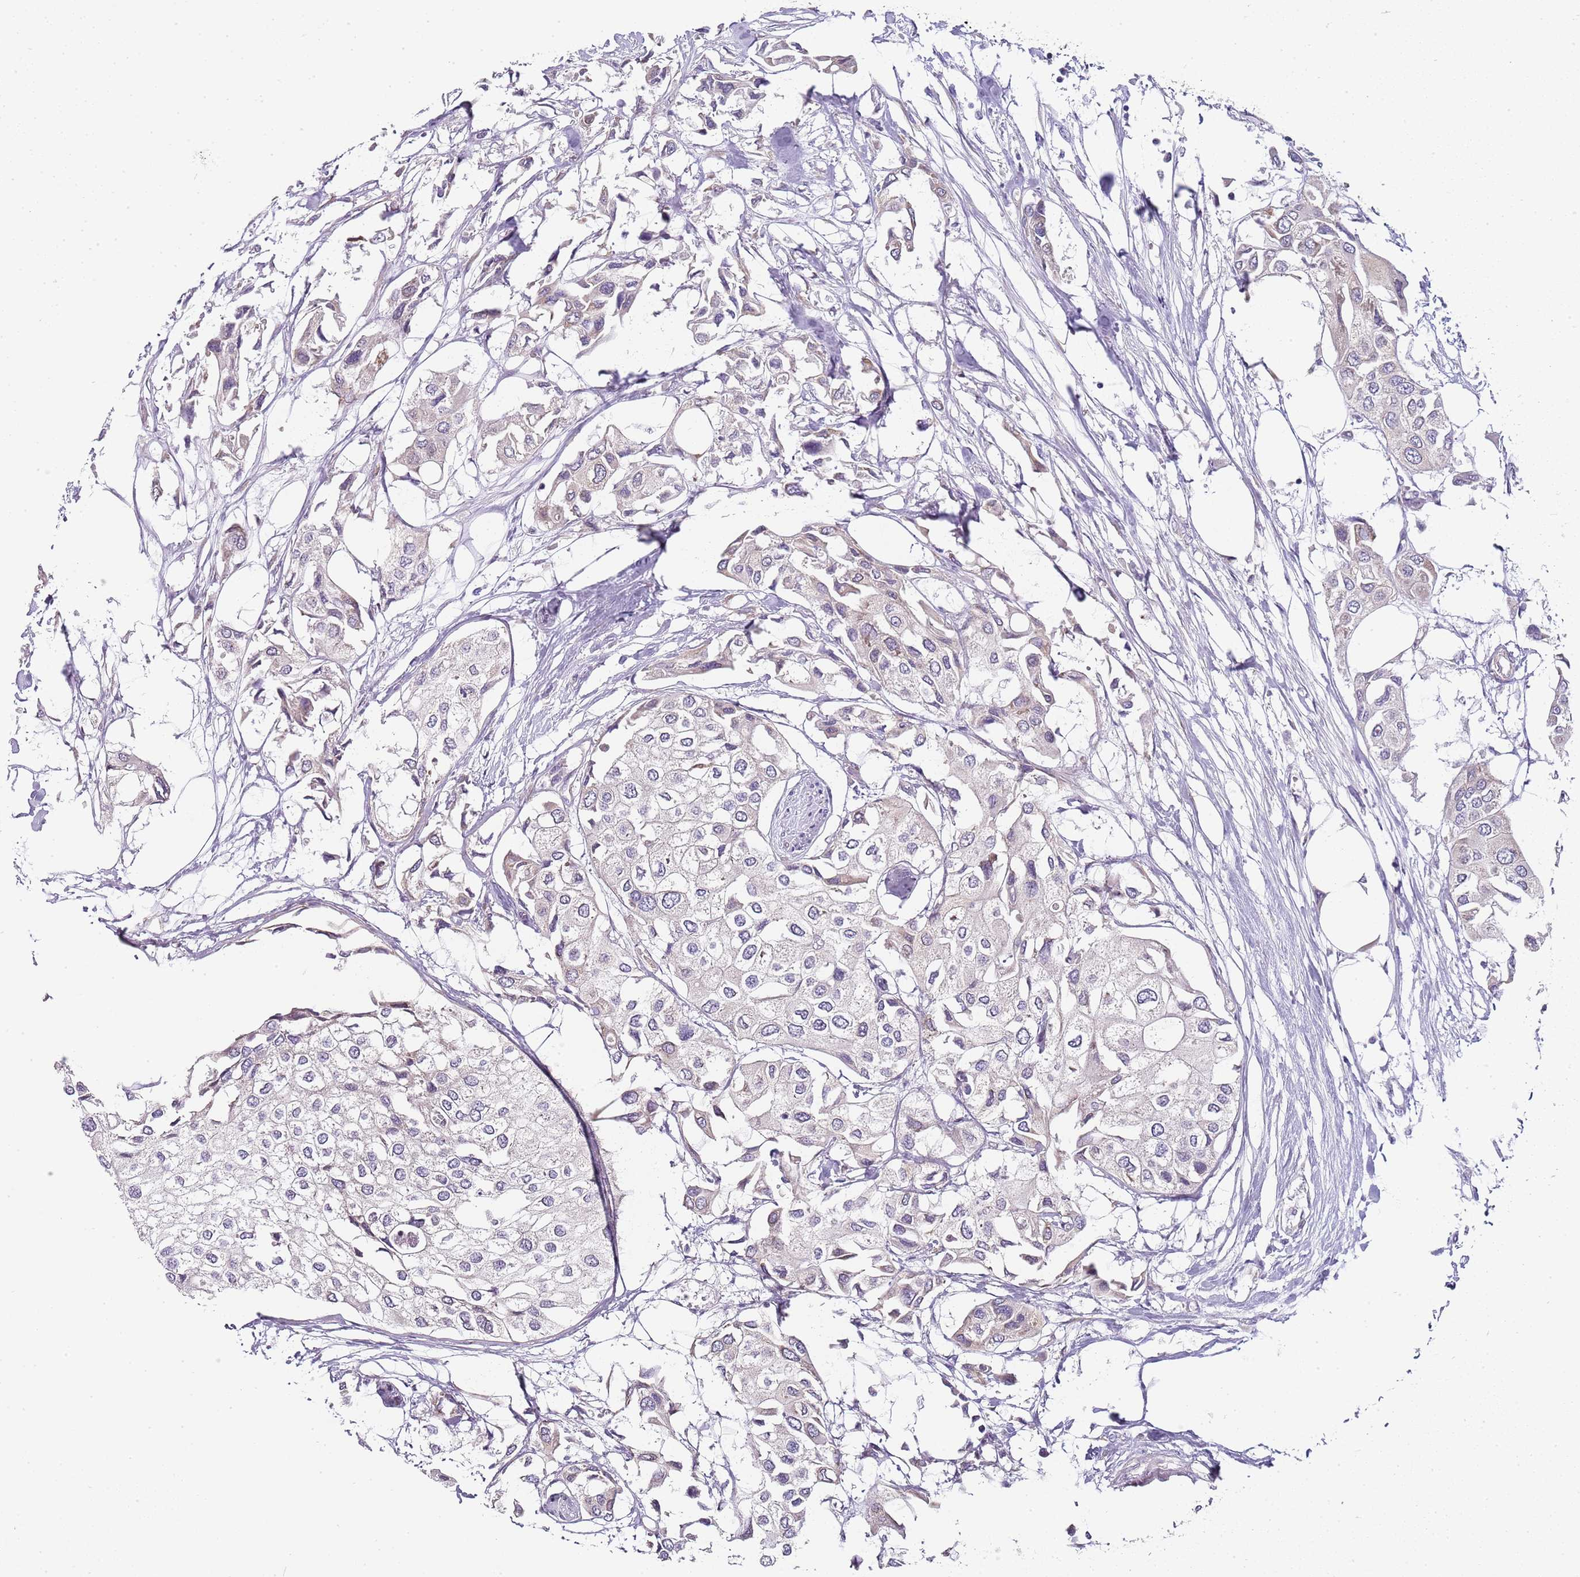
{"staining": {"intensity": "negative", "quantity": "none", "location": "none"}, "tissue": "urothelial cancer", "cell_type": "Tumor cells", "image_type": "cancer", "snomed": [{"axis": "morphology", "description": "Urothelial carcinoma, High grade"}, {"axis": "topography", "description": "Urinary bladder"}], "caption": "An image of urothelial cancer stained for a protein reveals no brown staining in tumor cells. Nuclei are stained in blue.", "gene": "TBC1D9", "patient": {"sex": "male", "age": 64}}